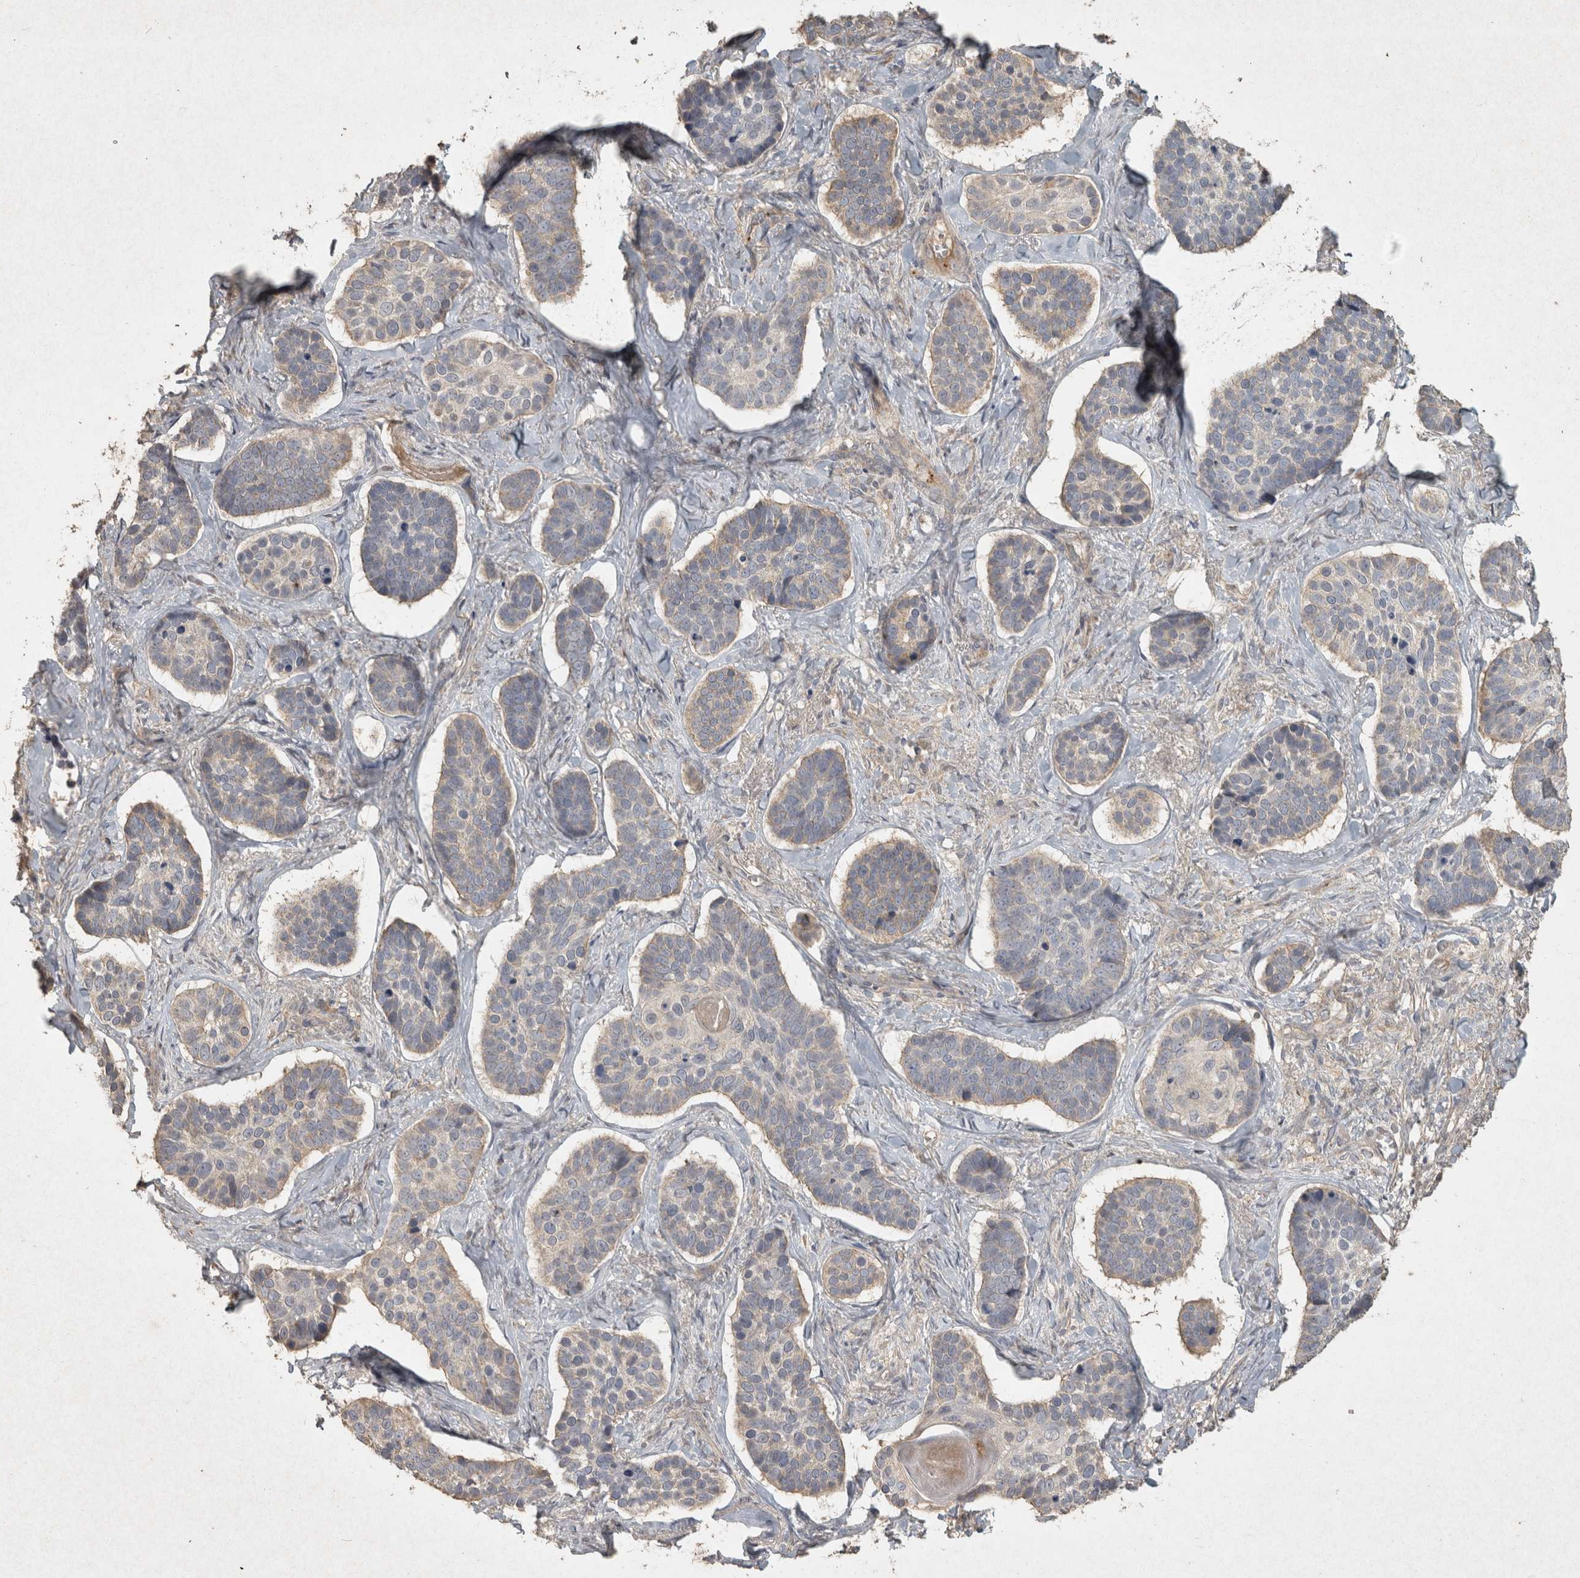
{"staining": {"intensity": "weak", "quantity": "25%-75%", "location": "cytoplasmic/membranous"}, "tissue": "skin cancer", "cell_type": "Tumor cells", "image_type": "cancer", "snomed": [{"axis": "morphology", "description": "Basal cell carcinoma"}, {"axis": "topography", "description": "Skin"}], "caption": "An immunohistochemistry micrograph of neoplastic tissue is shown. Protein staining in brown labels weak cytoplasmic/membranous positivity in skin basal cell carcinoma within tumor cells.", "gene": "OSTN", "patient": {"sex": "male", "age": 62}}